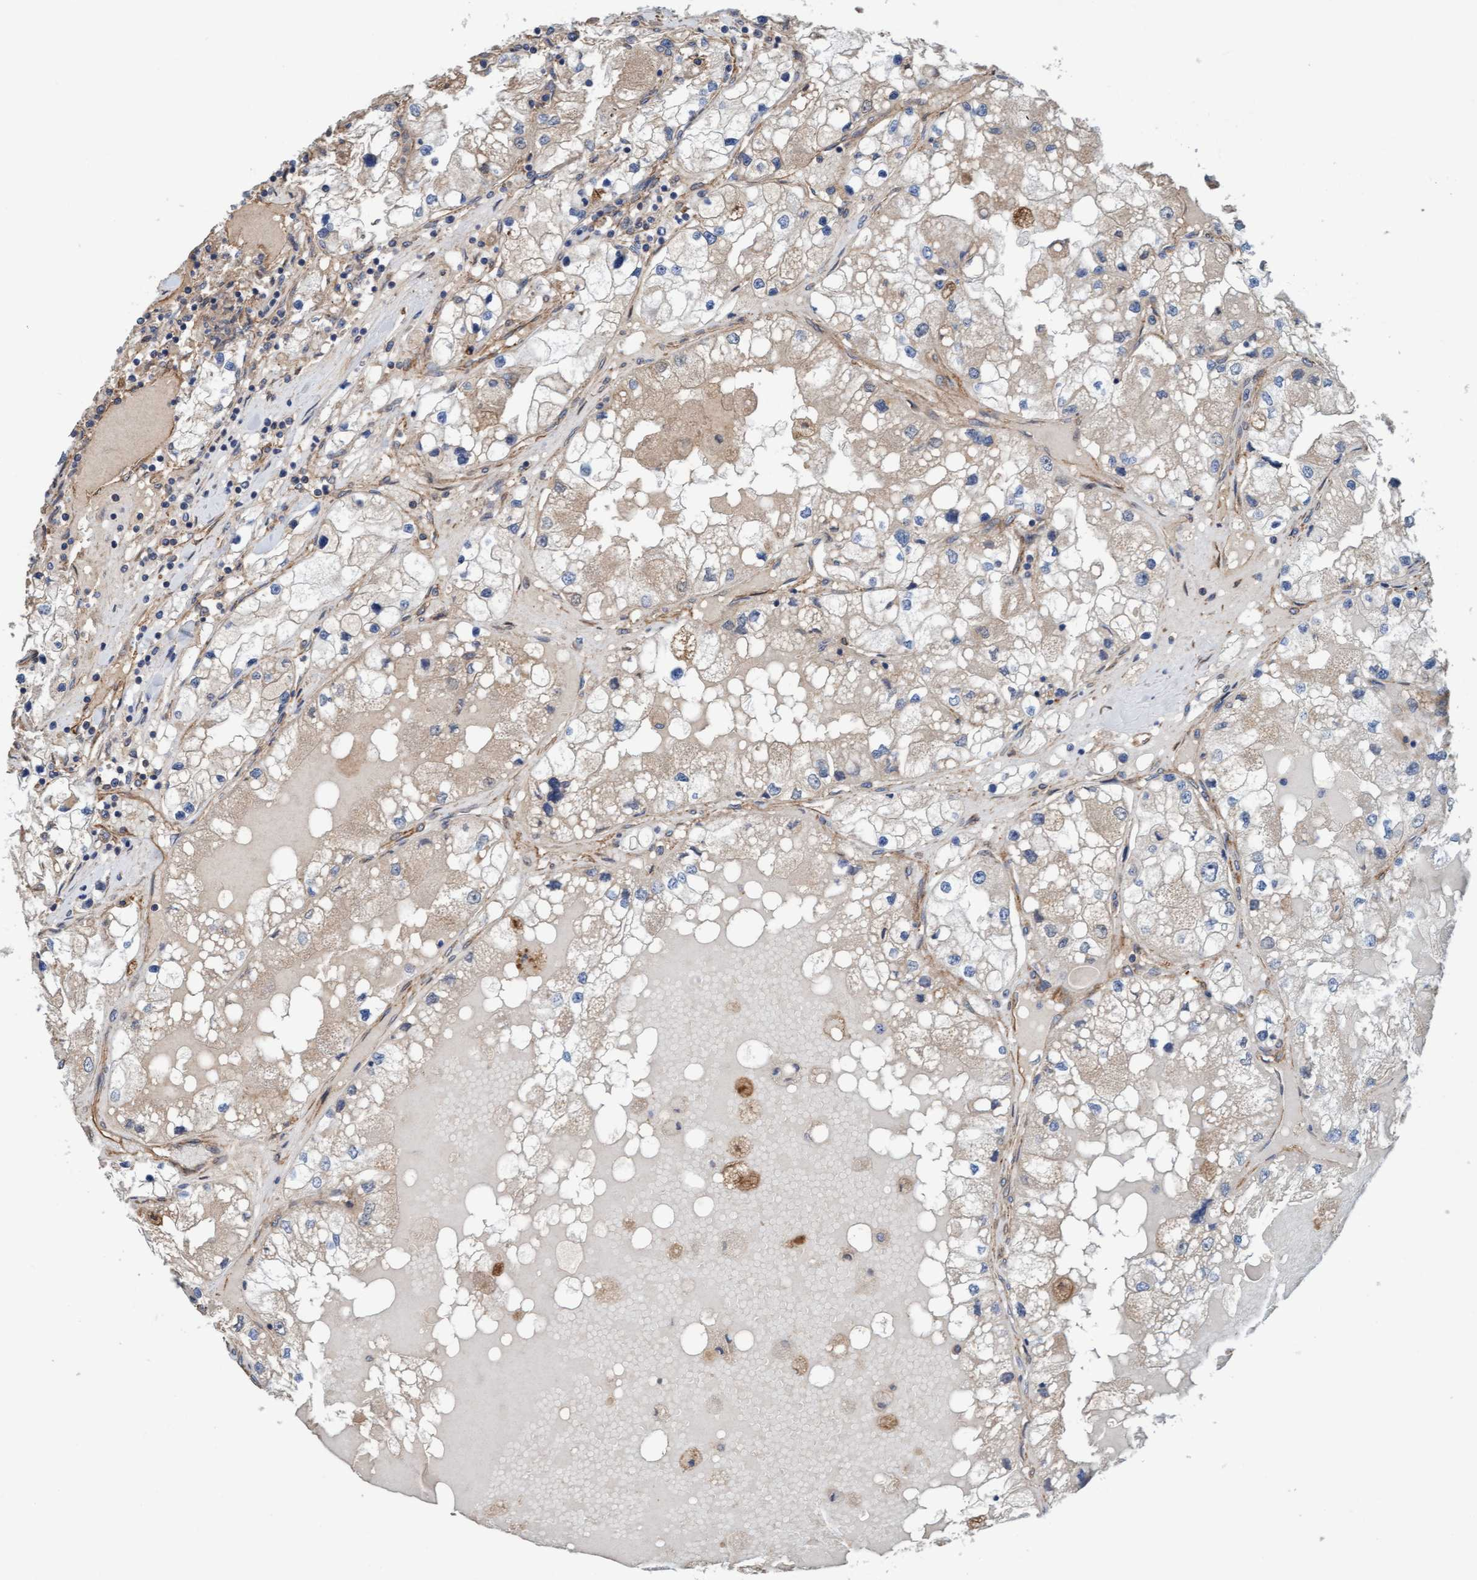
{"staining": {"intensity": "negative", "quantity": "none", "location": "none"}, "tissue": "renal cancer", "cell_type": "Tumor cells", "image_type": "cancer", "snomed": [{"axis": "morphology", "description": "Adenocarcinoma, NOS"}, {"axis": "topography", "description": "Kidney"}], "caption": "This photomicrograph is of renal adenocarcinoma stained with IHC to label a protein in brown with the nuclei are counter-stained blue. There is no expression in tumor cells.", "gene": "STXBP4", "patient": {"sex": "male", "age": 68}}